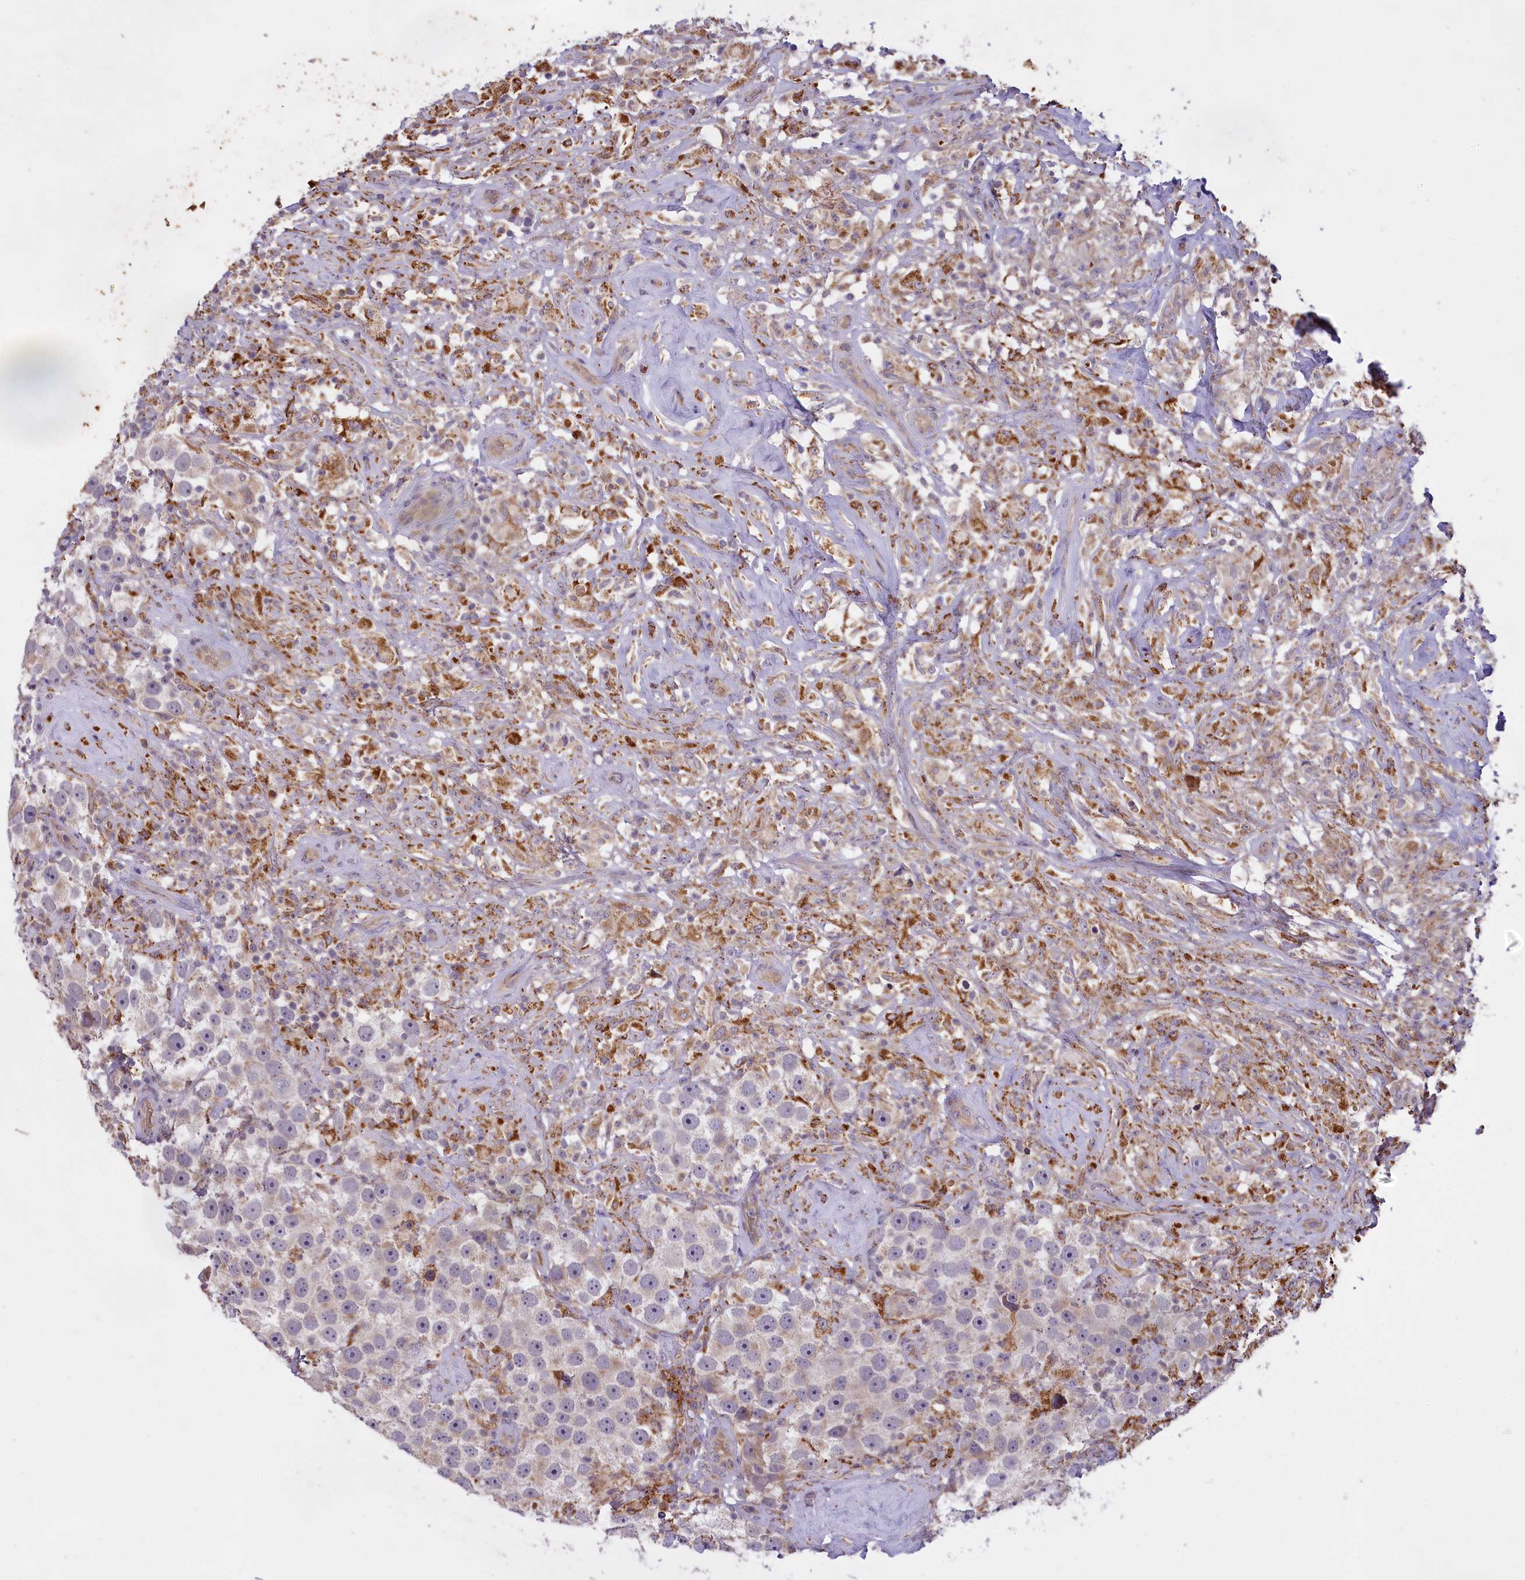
{"staining": {"intensity": "negative", "quantity": "none", "location": "none"}, "tissue": "testis cancer", "cell_type": "Tumor cells", "image_type": "cancer", "snomed": [{"axis": "morphology", "description": "Seminoma, NOS"}, {"axis": "topography", "description": "Testis"}], "caption": "This is an immunohistochemistry (IHC) histopathology image of testis seminoma. There is no positivity in tumor cells.", "gene": "MEMO1", "patient": {"sex": "male", "age": 49}}